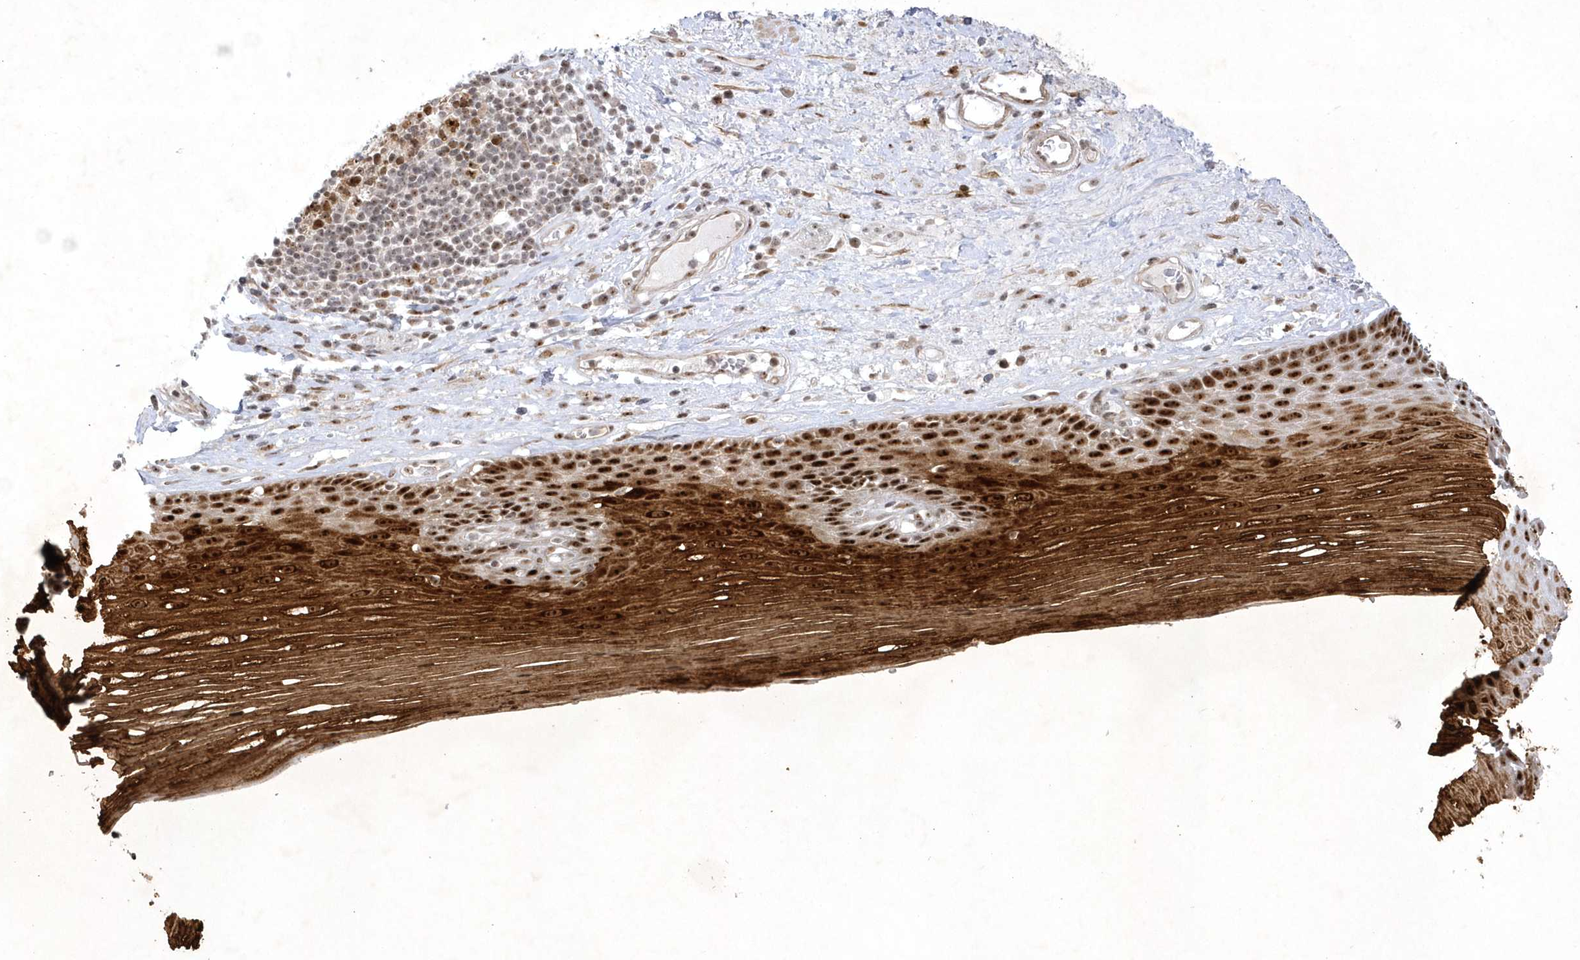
{"staining": {"intensity": "strong", "quantity": ">75%", "location": "cytoplasmic/membranous,nuclear"}, "tissue": "esophagus", "cell_type": "Squamous epithelial cells", "image_type": "normal", "snomed": [{"axis": "morphology", "description": "Normal tissue, NOS"}, {"axis": "topography", "description": "Esophagus"}], "caption": "A high-resolution photomicrograph shows immunohistochemistry staining of unremarkable esophagus, which displays strong cytoplasmic/membranous,nuclear staining in about >75% of squamous epithelial cells.", "gene": "NPM3", "patient": {"sex": "male", "age": 62}}